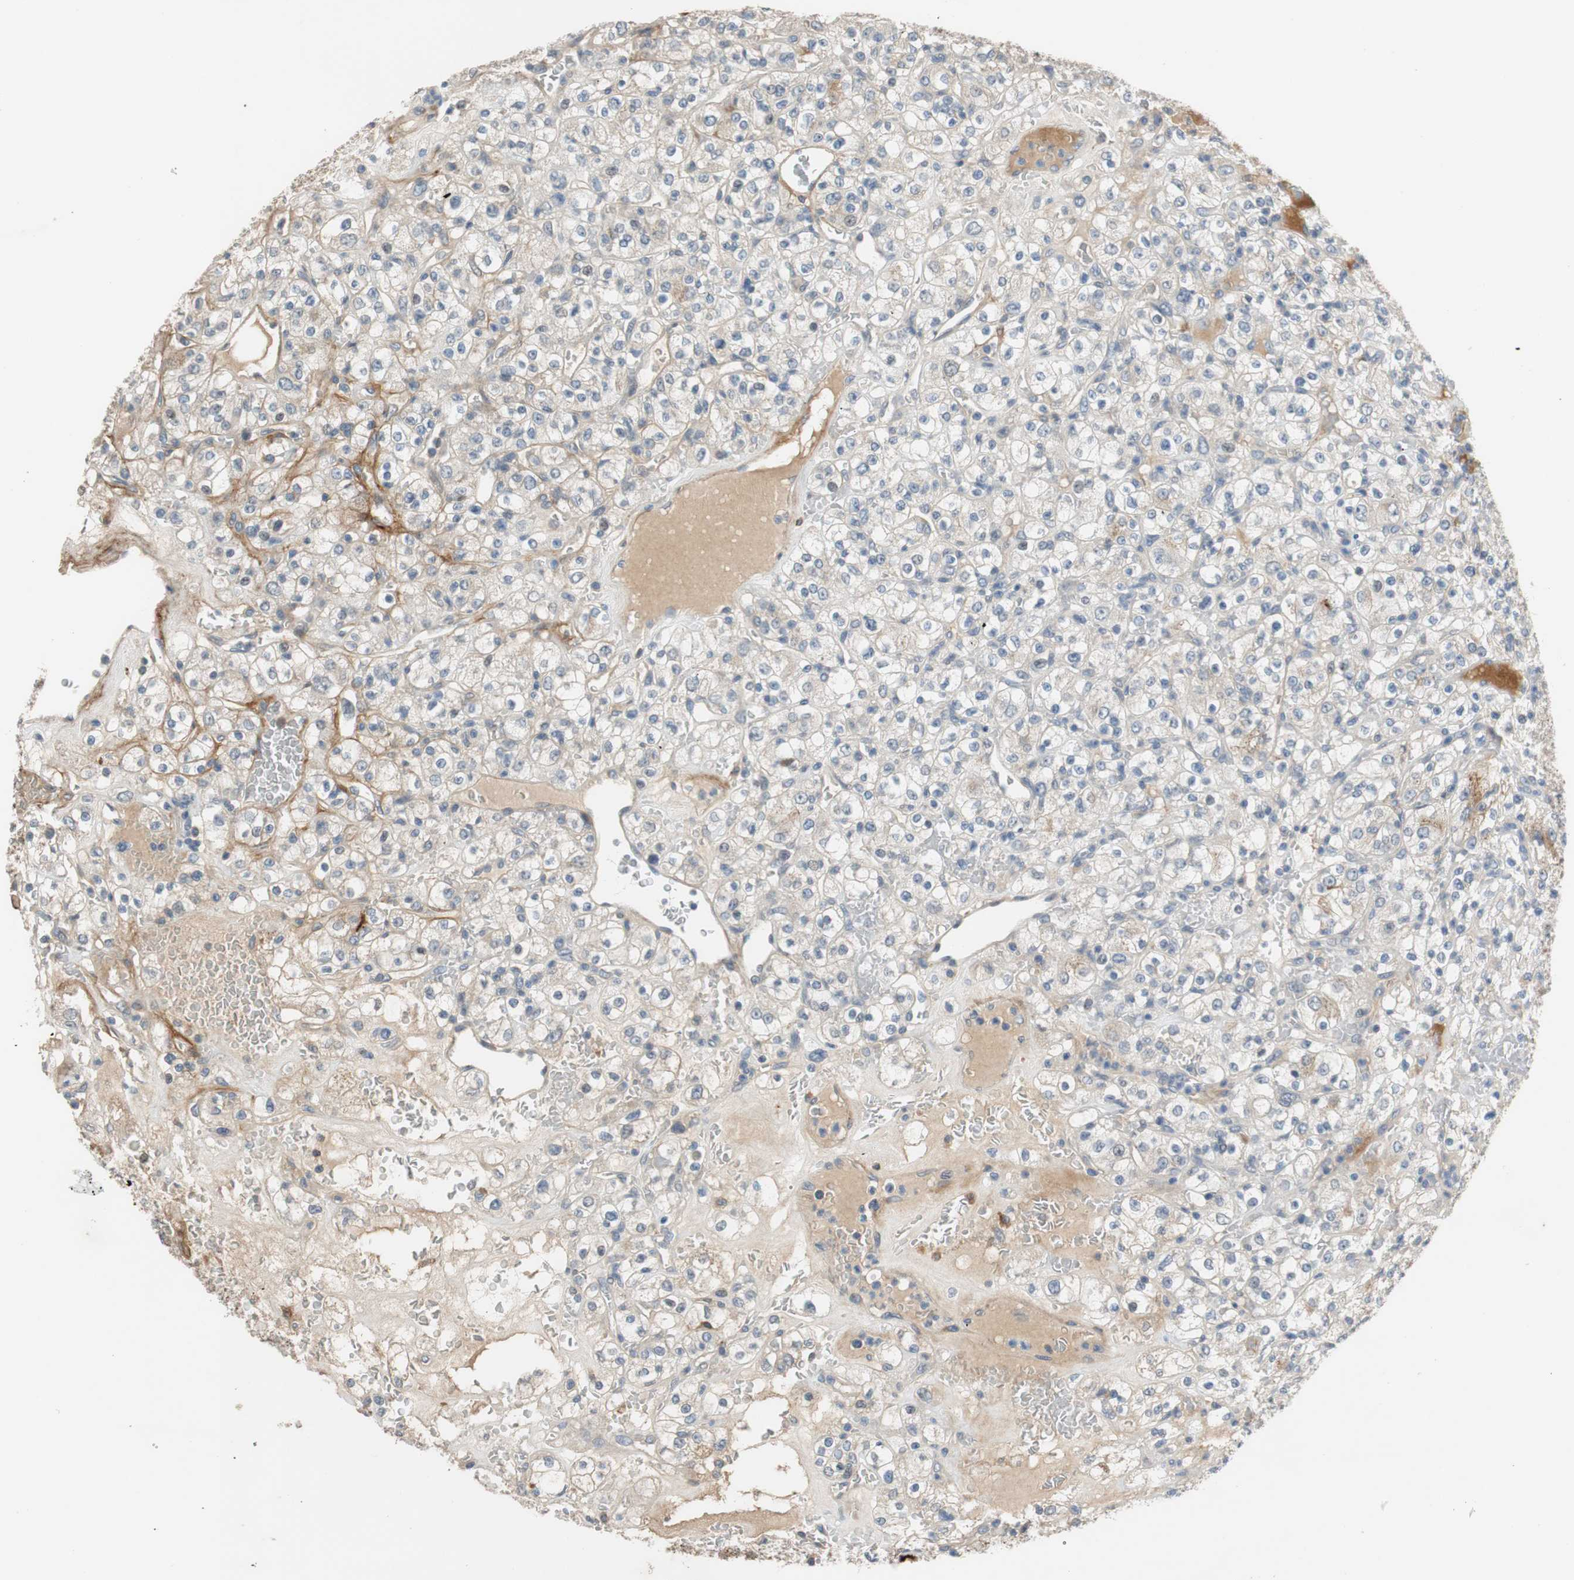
{"staining": {"intensity": "weak", "quantity": "25%-75%", "location": "cytoplasmic/membranous"}, "tissue": "renal cancer", "cell_type": "Tumor cells", "image_type": "cancer", "snomed": [{"axis": "morphology", "description": "Normal tissue, NOS"}, {"axis": "morphology", "description": "Adenocarcinoma, NOS"}, {"axis": "topography", "description": "Kidney"}], "caption": "A brown stain shows weak cytoplasmic/membranous staining of a protein in human renal cancer tumor cells.", "gene": "COL12A1", "patient": {"sex": "female", "age": 72}}